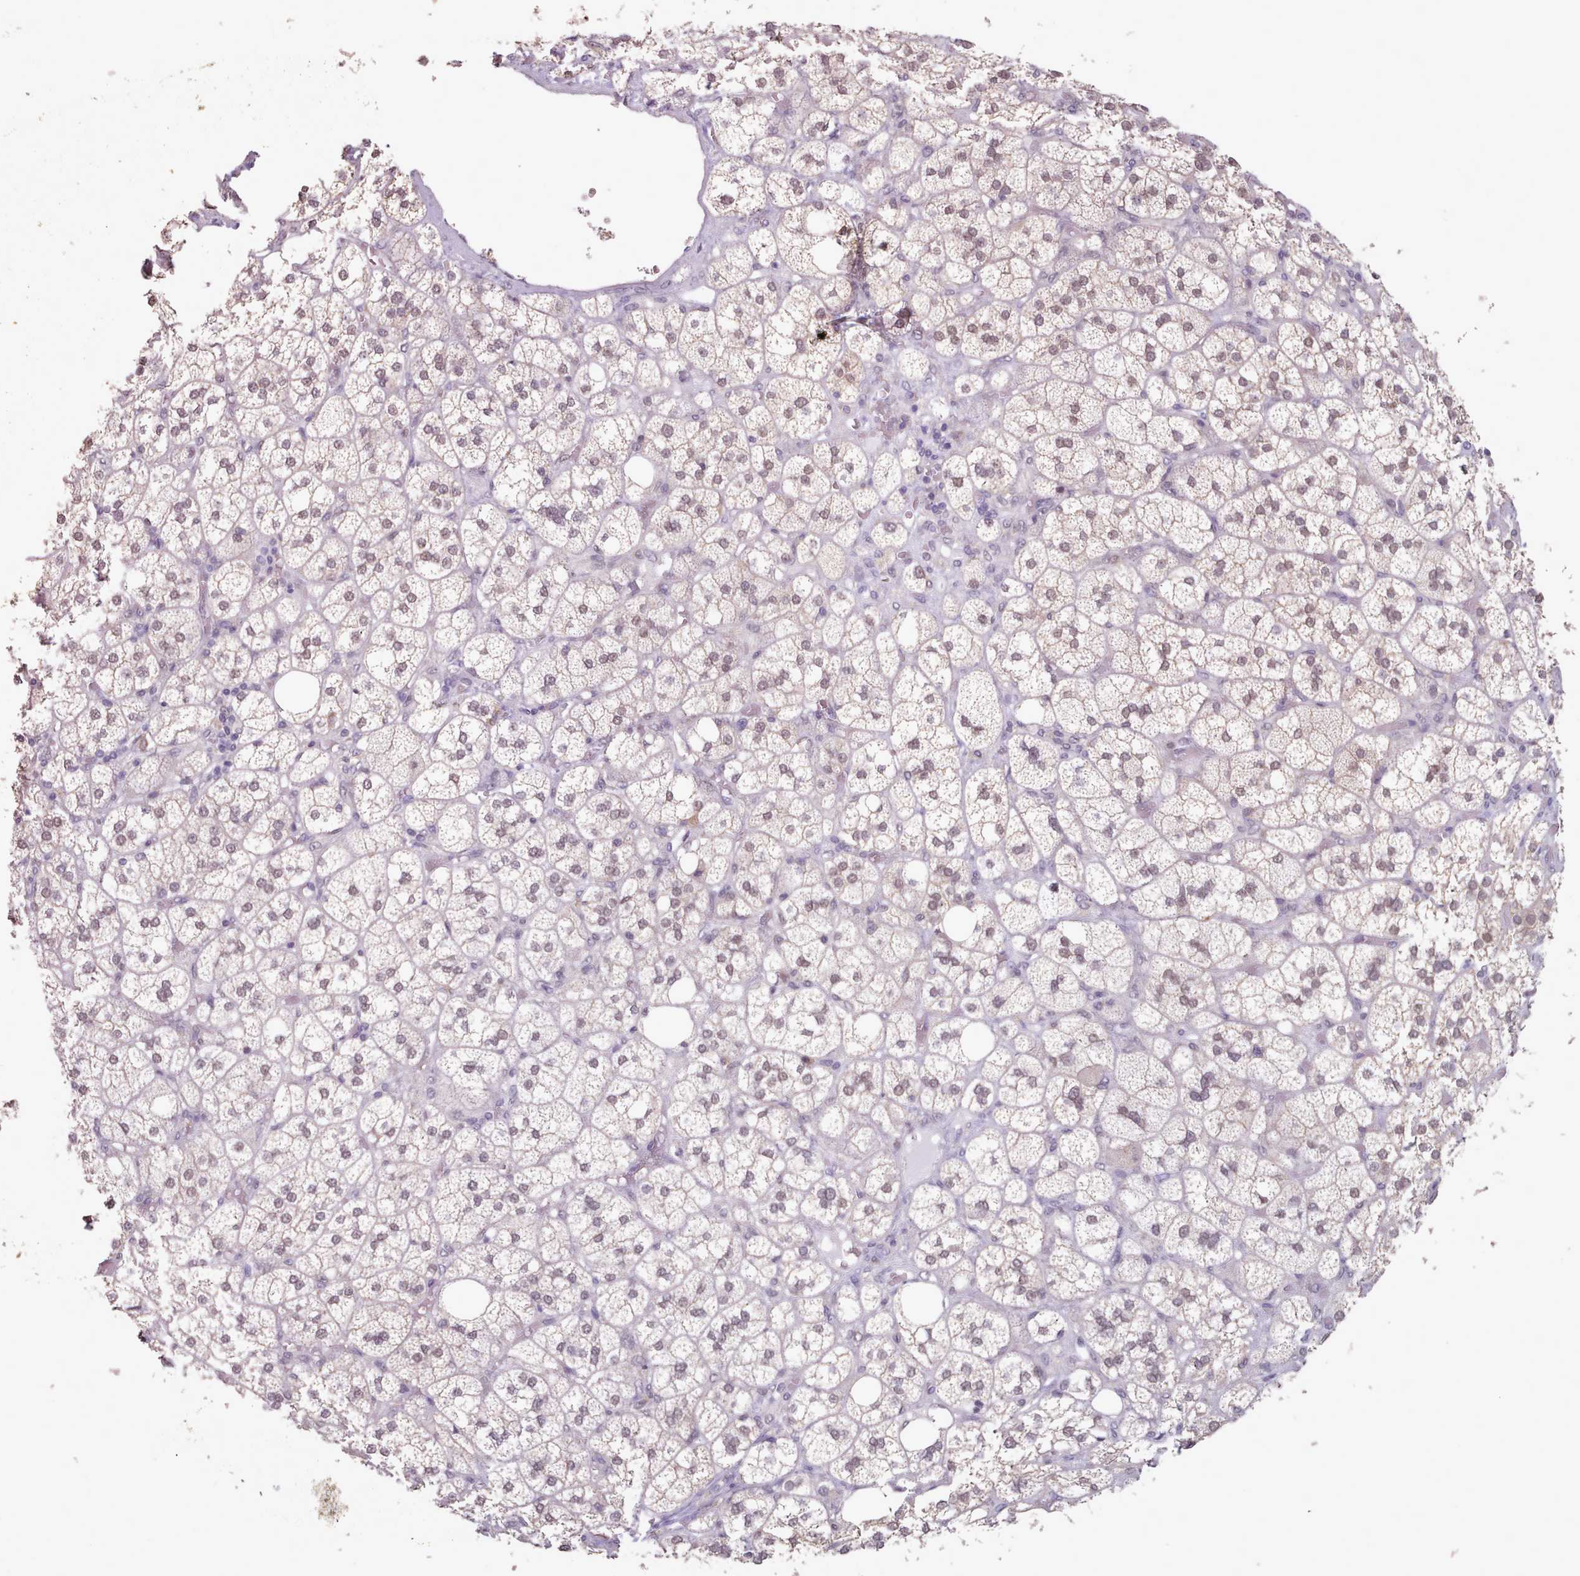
{"staining": {"intensity": "moderate", "quantity": "25%-75%", "location": "nuclear"}, "tissue": "adrenal gland", "cell_type": "Glandular cells", "image_type": "normal", "snomed": [{"axis": "morphology", "description": "Normal tissue, NOS"}, {"axis": "topography", "description": "Adrenal gland"}], "caption": "A brown stain shows moderate nuclear positivity of a protein in glandular cells of benign adrenal gland. The staining is performed using DAB (3,3'-diaminobenzidine) brown chromogen to label protein expression. The nuclei are counter-stained blue using hematoxylin.", "gene": "CES3", "patient": {"sex": "male", "age": 61}}